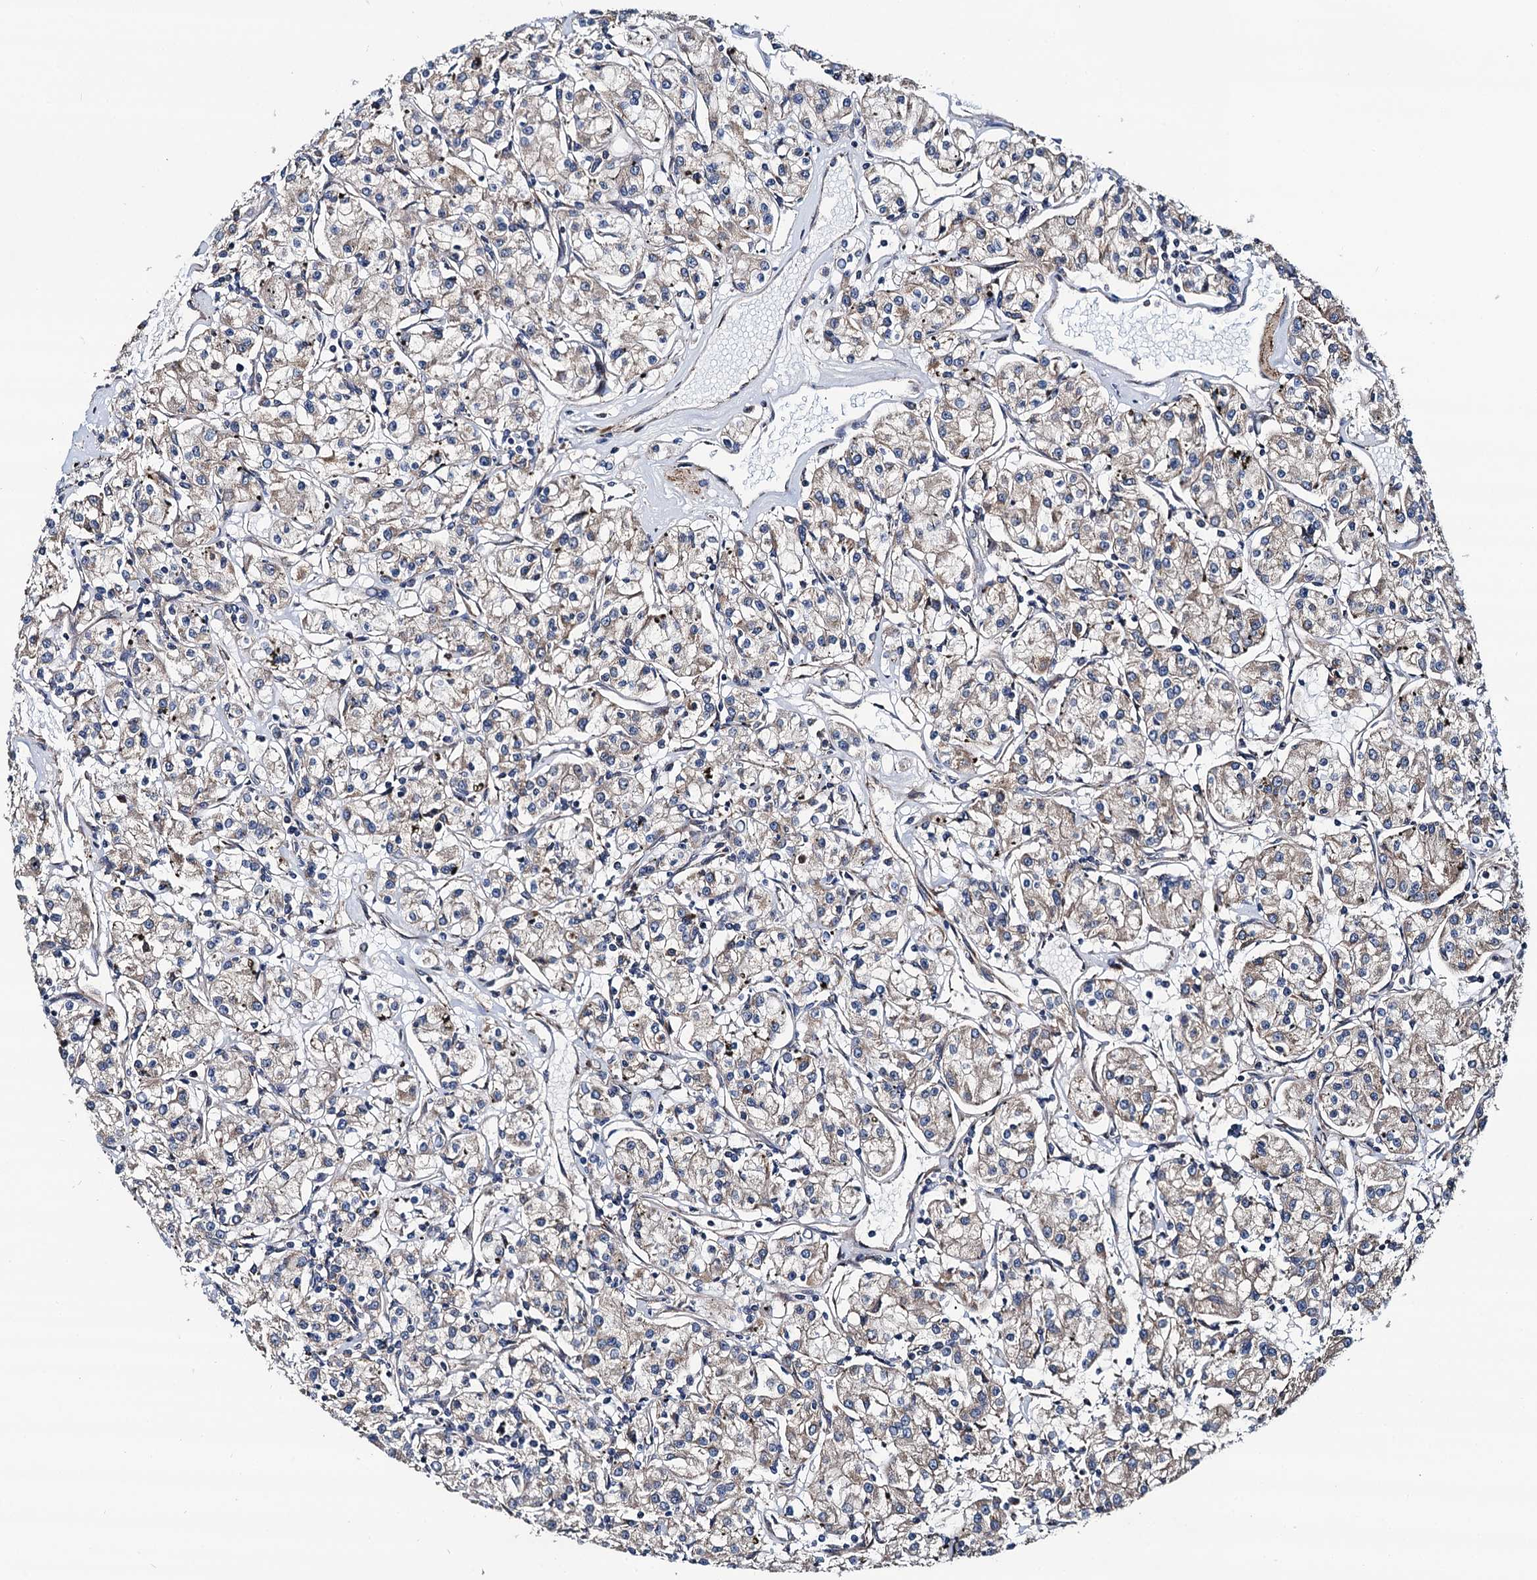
{"staining": {"intensity": "weak", "quantity": "25%-75%", "location": "cytoplasmic/membranous"}, "tissue": "renal cancer", "cell_type": "Tumor cells", "image_type": "cancer", "snomed": [{"axis": "morphology", "description": "Adenocarcinoma, NOS"}, {"axis": "topography", "description": "Kidney"}], "caption": "This image reveals immunohistochemistry (IHC) staining of human renal adenocarcinoma, with low weak cytoplasmic/membranous staining in approximately 25%-75% of tumor cells.", "gene": "NEK1", "patient": {"sex": "female", "age": 59}}